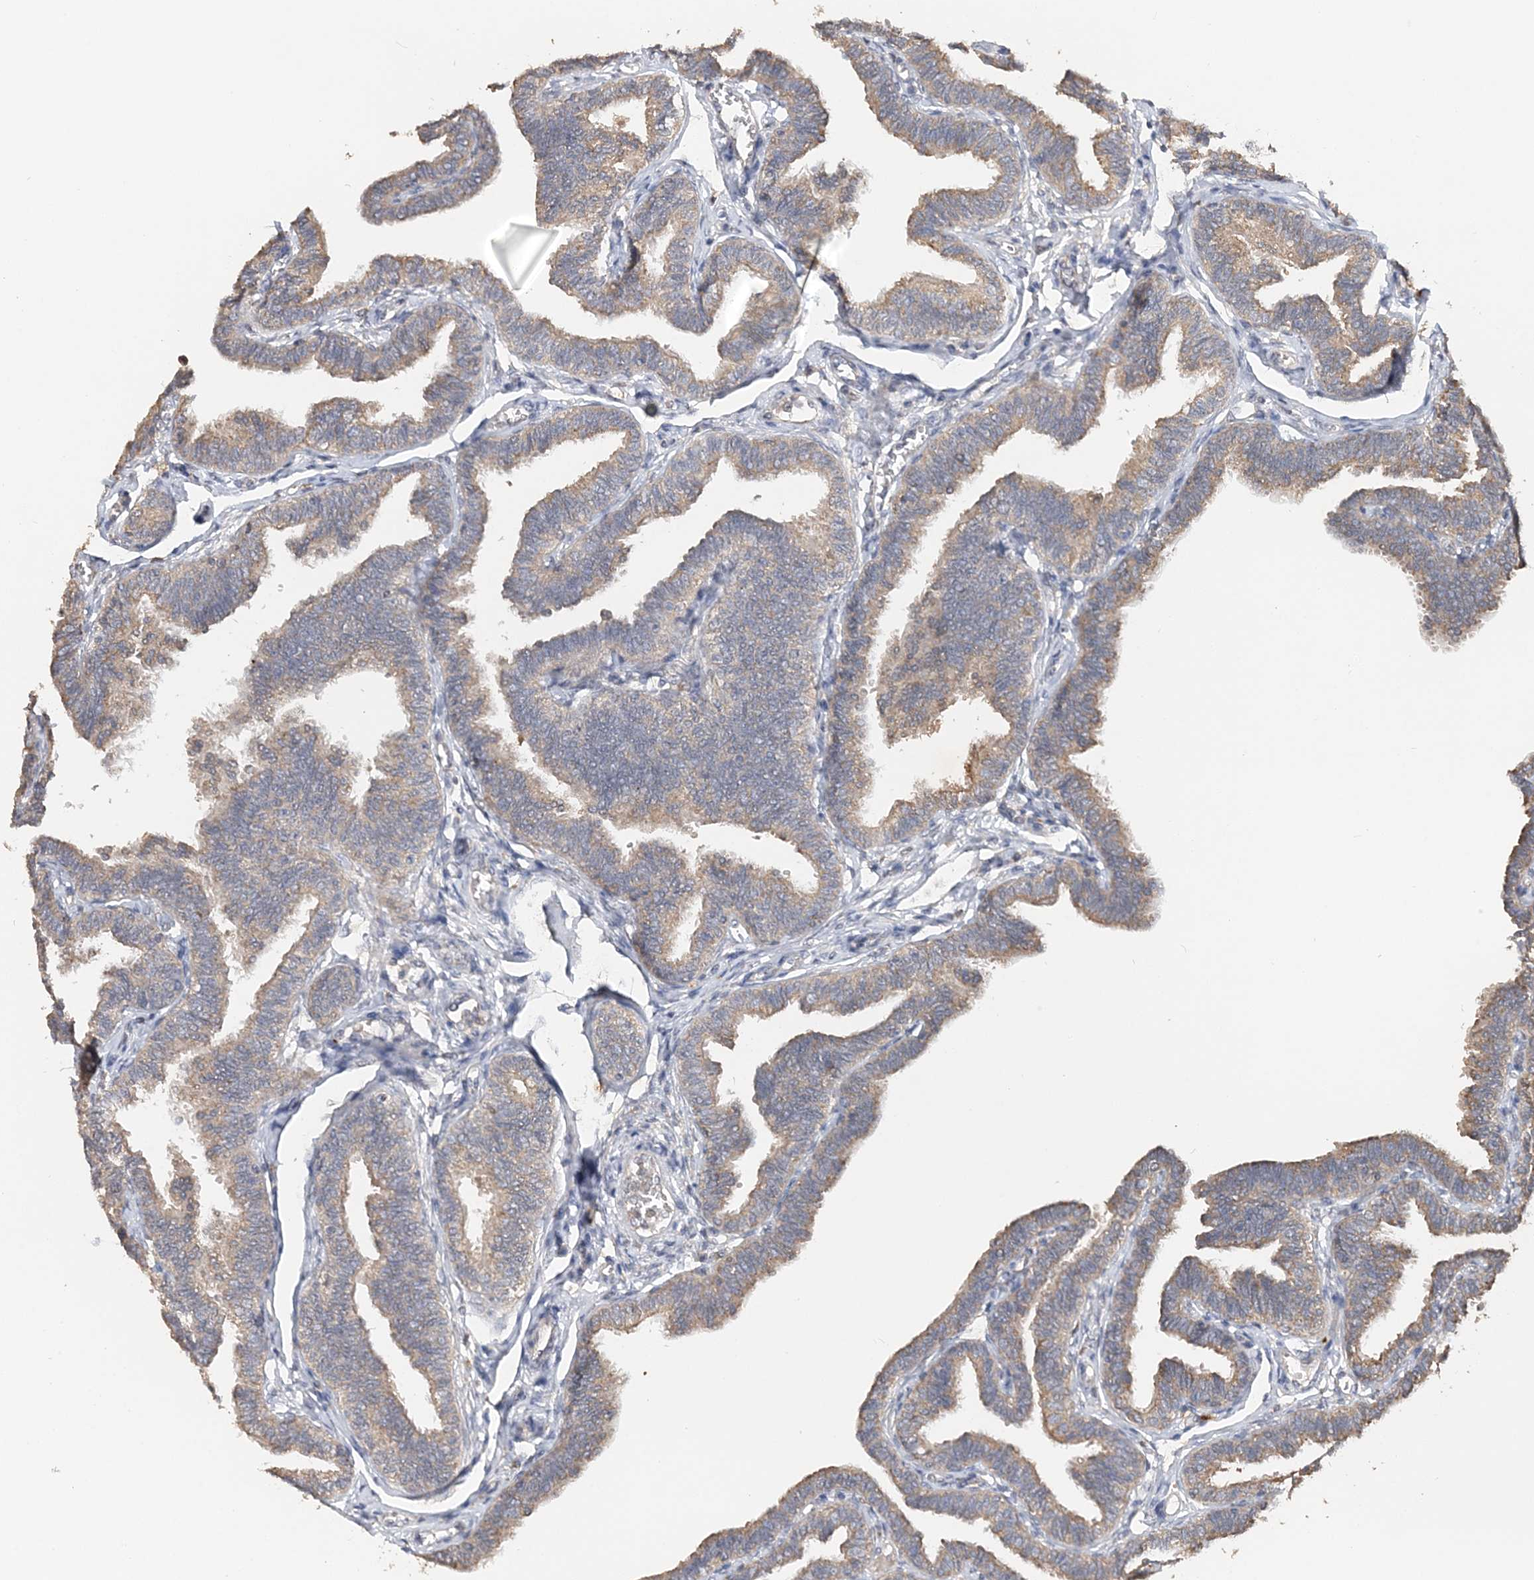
{"staining": {"intensity": "moderate", "quantity": ">75%", "location": "cytoplasmic/membranous"}, "tissue": "fallopian tube", "cell_type": "Glandular cells", "image_type": "normal", "snomed": [{"axis": "morphology", "description": "Normal tissue, NOS"}, {"axis": "topography", "description": "Fallopian tube"}, {"axis": "topography", "description": "Ovary"}], "caption": "Moderate cytoplasmic/membranous positivity for a protein is identified in approximately >75% of glandular cells of benign fallopian tube using IHC.", "gene": "RAB14", "patient": {"sex": "female", "age": 23}}